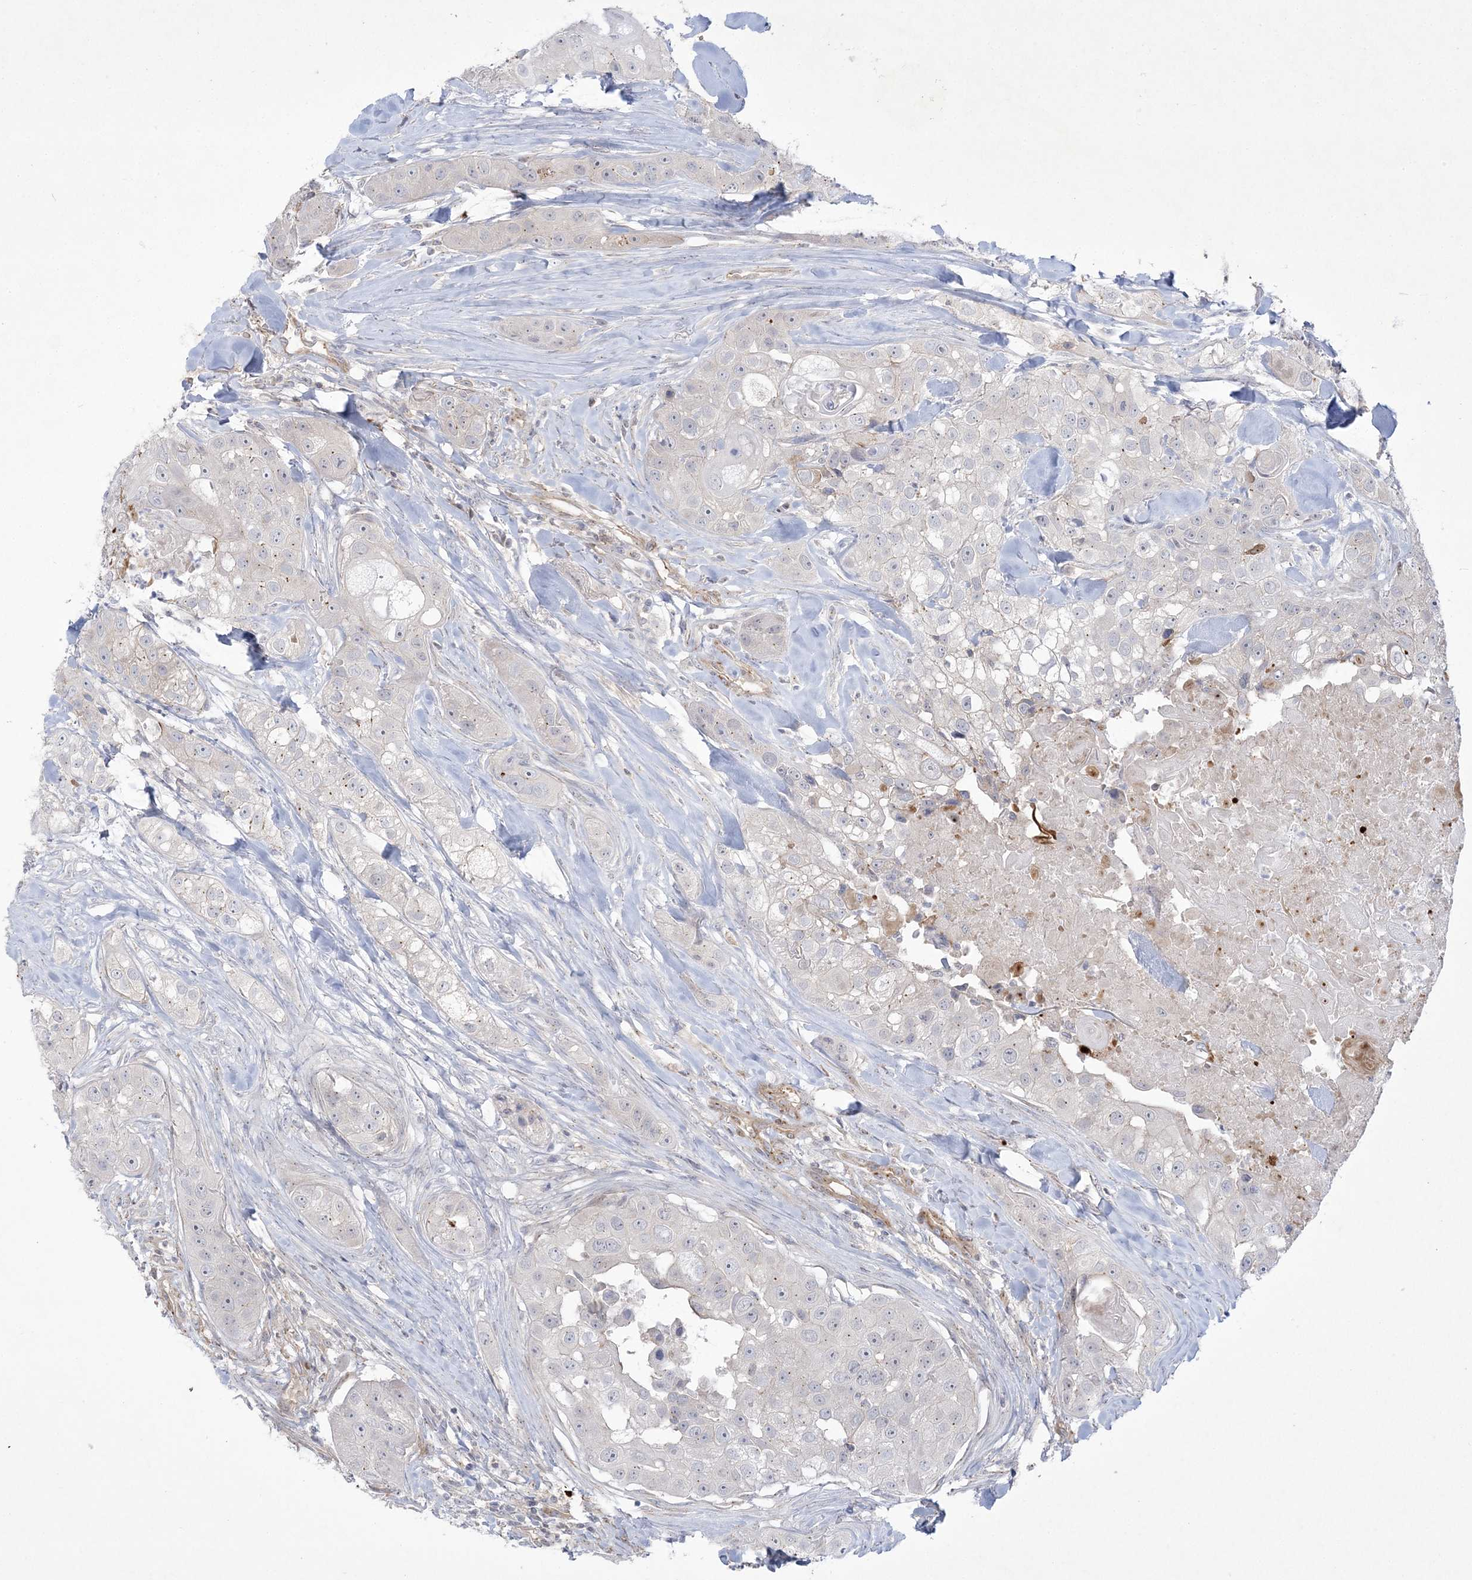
{"staining": {"intensity": "negative", "quantity": "none", "location": "none"}, "tissue": "head and neck cancer", "cell_type": "Tumor cells", "image_type": "cancer", "snomed": [{"axis": "morphology", "description": "Normal tissue, NOS"}, {"axis": "morphology", "description": "Squamous cell carcinoma, NOS"}, {"axis": "topography", "description": "Skeletal muscle"}, {"axis": "topography", "description": "Head-Neck"}], "caption": "Head and neck cancer (squamous cell carcinoma) was stained to show a protein in brown. There is no significant positivity in tumor cells.", "gene": "ADAMTS12", "patient": {"sex": "male", "age": 51}}